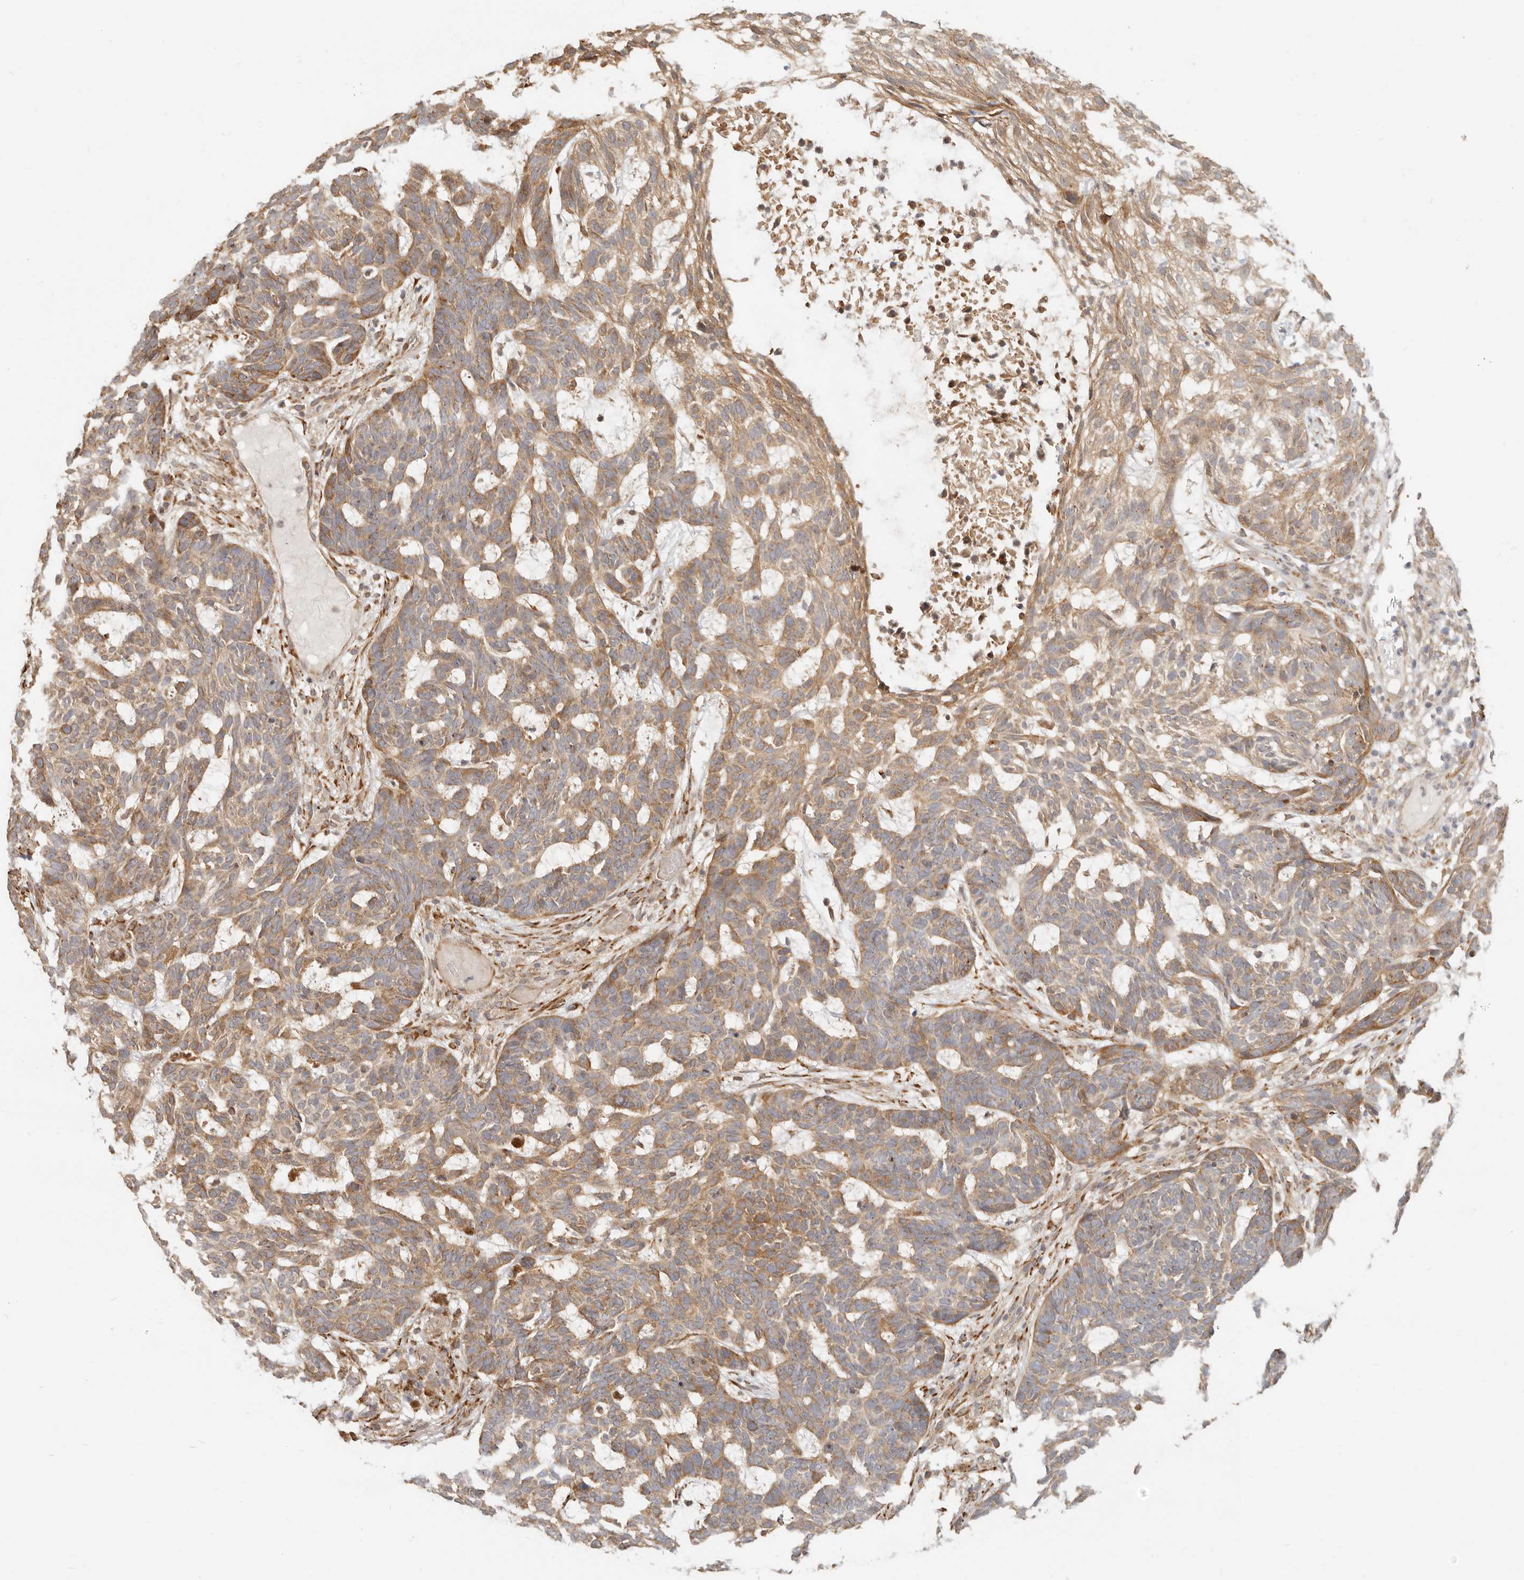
{"staining": {"intensity": "moderate", "quantity": "25%-75%", "location": "cytoplasmic/membranous"}, "tissue": "skin cancer", "cell_type": "Tumor cells", "image_type": "cancer", "snomed": [{"axis": "morphology", "description": "Basal cell carcinoma"}, {"axis": "topography", "description": "Skin"}], "caption": "Immunohistochemistry image of neoplastic tissue: skin cancer (basal cell carcinoma) stained using immunohistochemistry displays medium levels of moderate protein expression localized specifically in the cytoplasmic/membranous of tumor cells, appearing as a cytoplasmic/membranous brown color.", "gene": "TUFT1", "patient": {"sex": "male", "age": 85}}